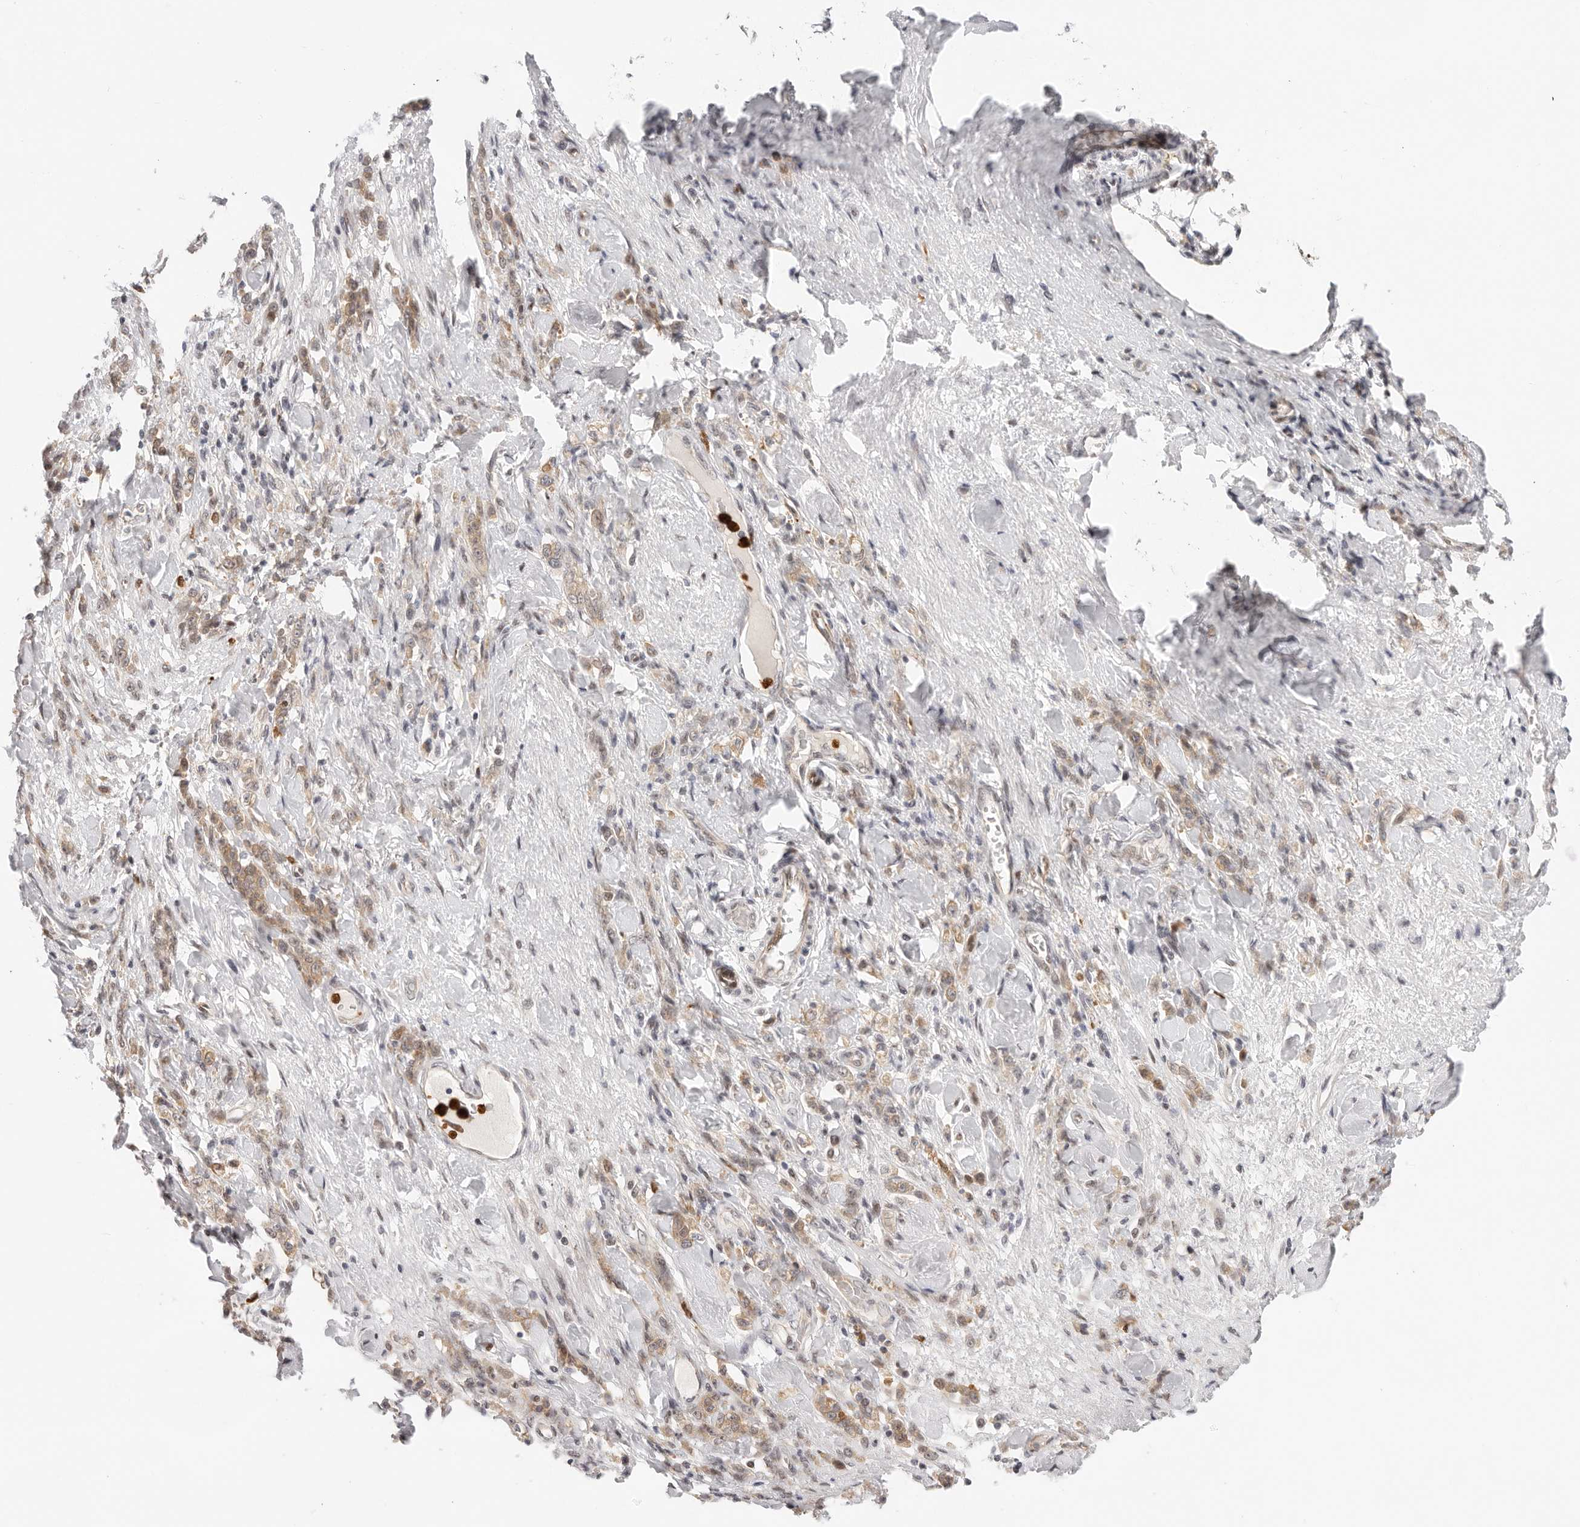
{"staining": {"intensity": "moderate", "quantity": ">75%", "location": "cytoplasmic/membranous"}, "tissue": "stomach cancer", "cell_type": "Tumor cells", "image_type": "cancer", "snomed": [{"axis": "morphology", "description": "Normal tissue, NOS"}, {"axis": "morphology", "description": "Adenocarcinoma, NOS"}, {"axis": "topography", "description": "Stomach"}], "caption": "There is medium levels of moderate cytoplasmic/membranous positivity in tumor cells of stomach cancer, as demonstrated by immunohistochemical staining (brown color).", "gene": "AFDN", "patient": {"sex": "male", "age": 82}}